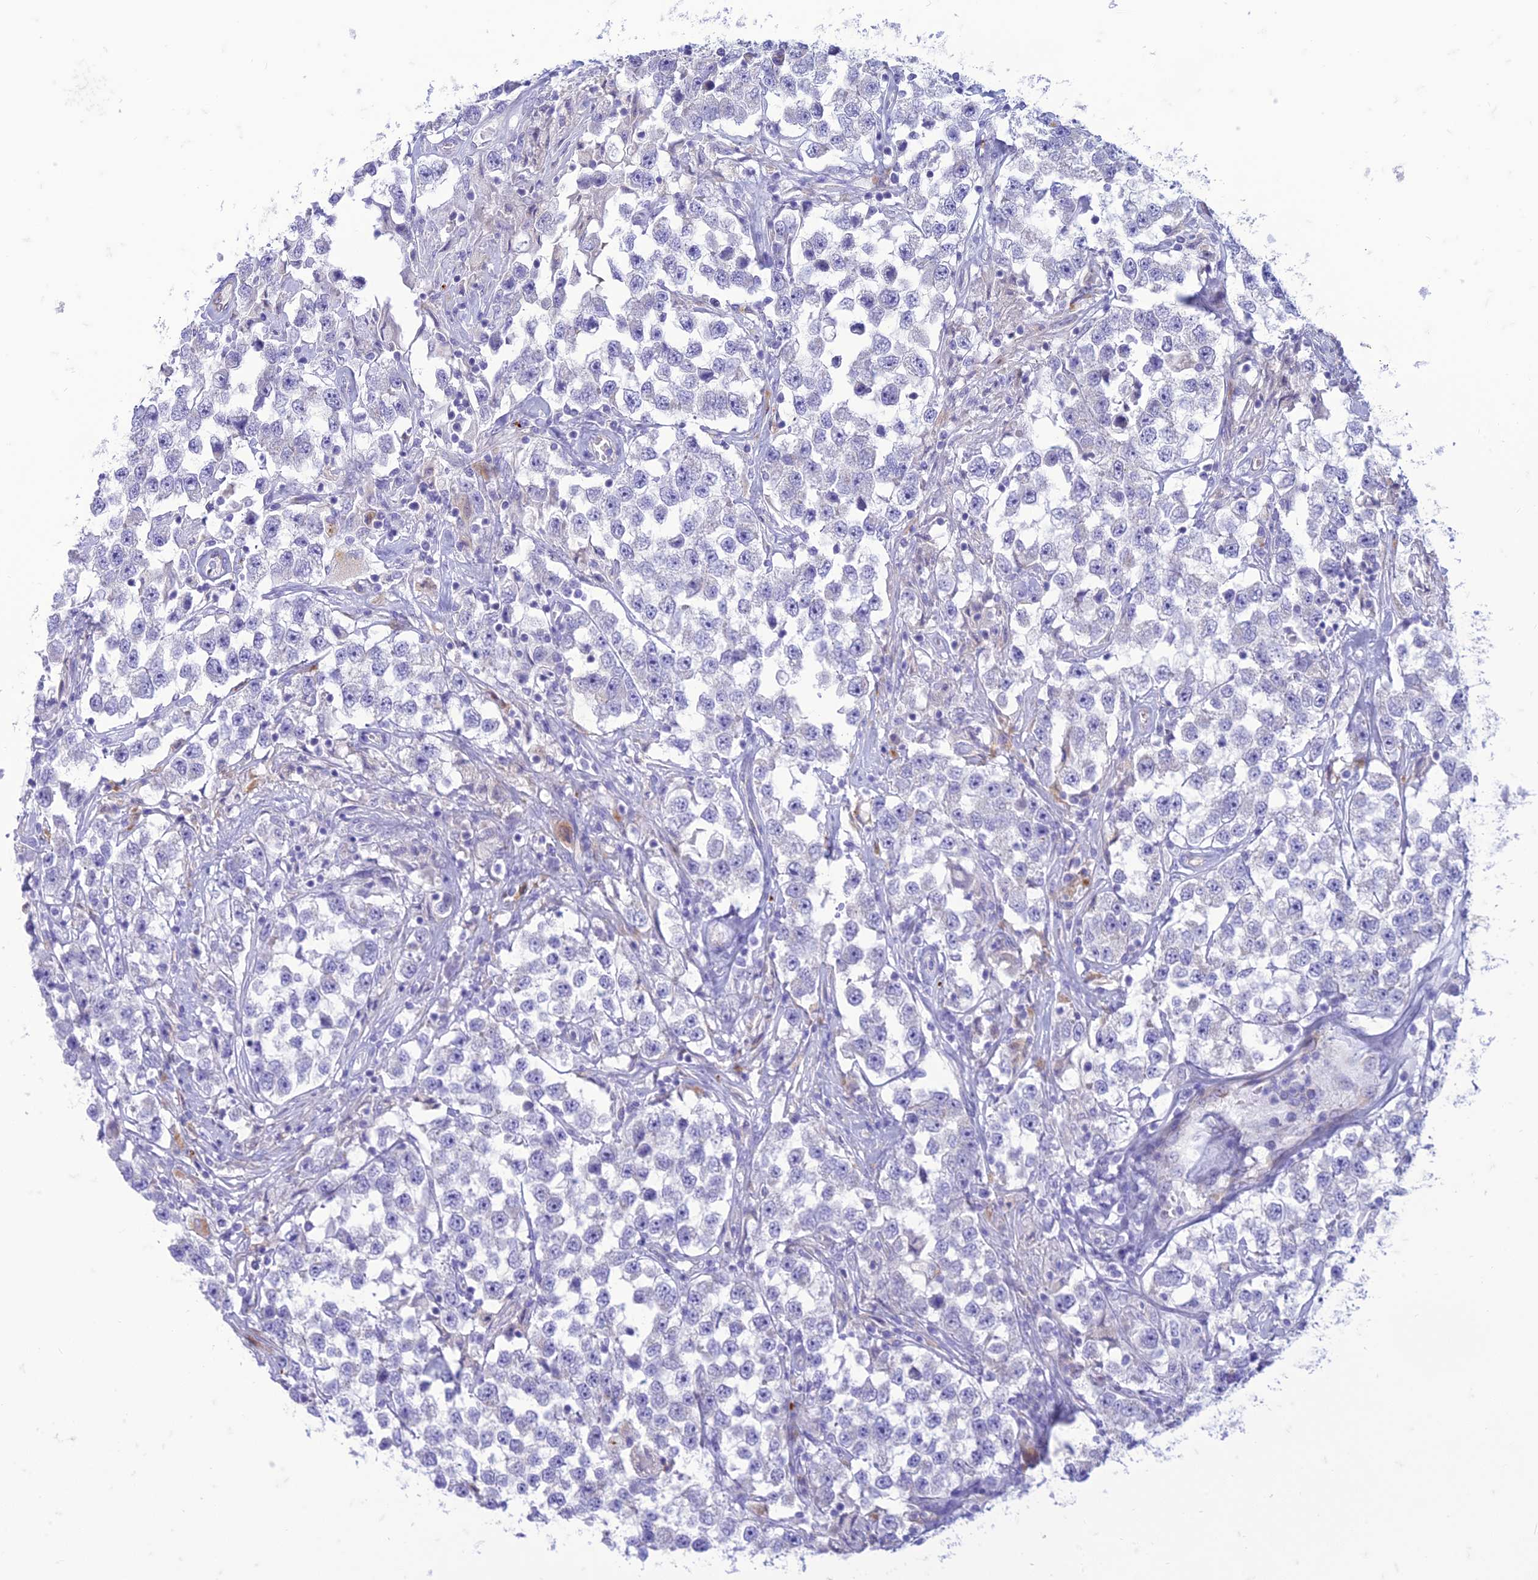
{"staining": {"intensity": "negative", "quantity": "none", "location": "none"}, "tissue": "testis cancer", "cell_type": "Tumor cells", "image_type": "cancer", "snomed": [{"axis": "morphology", "description": "Seminoma, NOS"}, {"axis": "topography", "description": "Testis"}], "caption": "Tumor cells are negative for protein expression in human testis cancer.", "gene": "DHDH", "patient": {"sex": "male", "age": 46}}